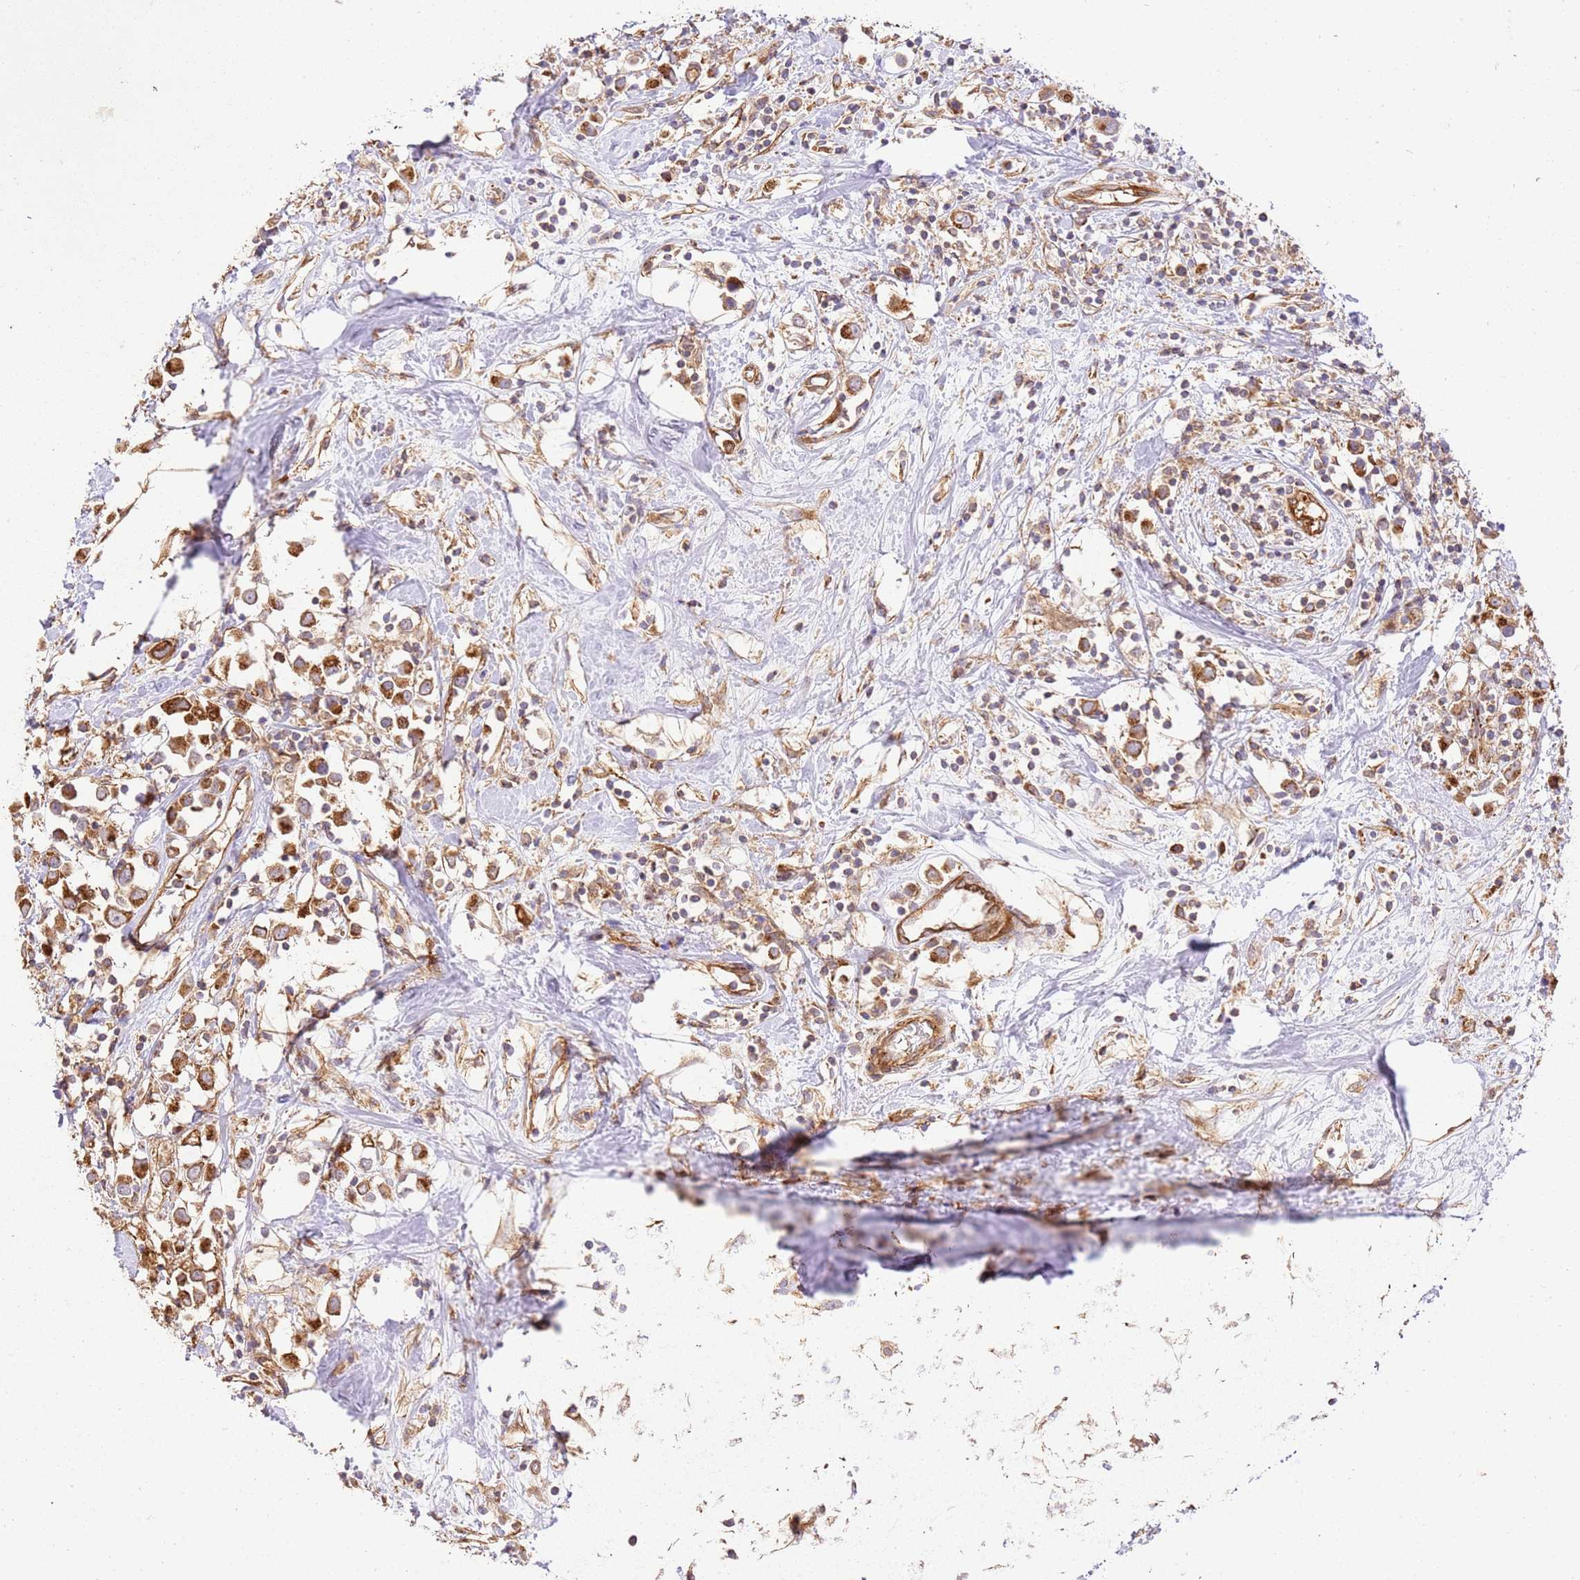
{"staining": {"intensity": "strong", "quantity": ">75%", "location": "cytoplasmic/membranous"}, "tissue": "breast cancer", "cell_type": "Tumor cells", "image_type": "cancer", "snomed": [{"axis": "morphology", "description": "Duct carcinoma"}, {"axis": "topography", "description": "Breast"}], "caption": "A high-resolution image shows immunohistochemistry (IHC) staining of breast cancer (invasive ductal carcinoma), which reveals strong cytoplasmic/membranous staining in about >75% of tumor cells. (Stains: DAB in brown, nuclei in blue, Microscopy: brightfield microscopy at high magnification).", "gene": "ZBTB39", "patient": {"sex": "female", "age": 61}}